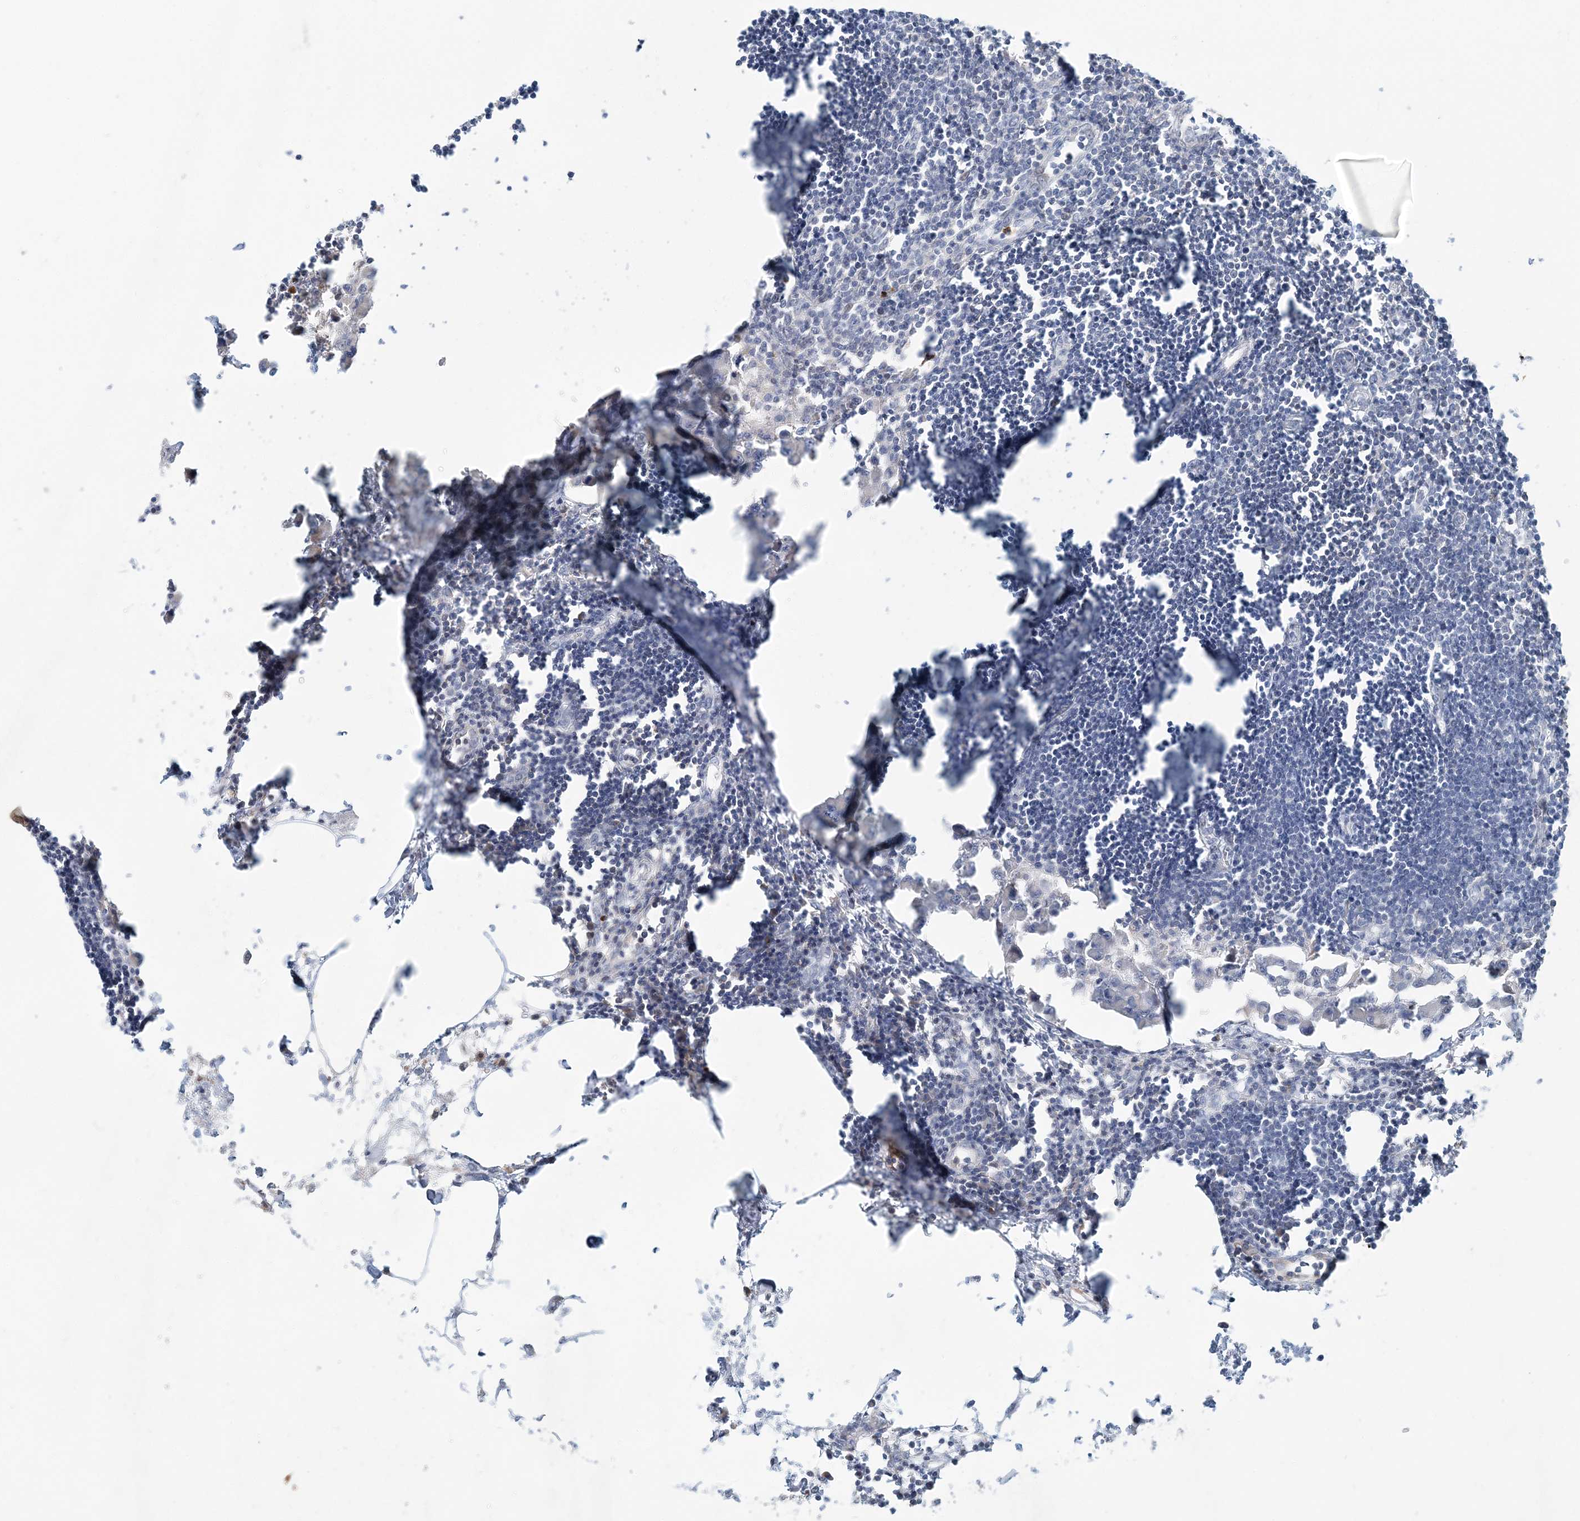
{"staining": {"intensity": "negative", "quantity": "none", "location": "none"}, "tissue": "lymph node", "cell_type": "Germinal center cells", "image_type": "normal", "snomed": [{"axis": "morphology", "description": "Normal tissue, NOS"}, {"axis": "morphology", "description": "Malignant melanoma, Metastatic site"}, {"axis": "topography", "description": "Lymph node"}], "caption": "Immunohistochemistry photomicrograph of normal lymph node: lymph node stained with DAB (3,3'-diaminobenzidine) reveals no significant protein expression in germinal center cells. (IHC, brightfield microscopy, high magnification).", "gene": "DNAH5", "patient": {"sex": "male", "age": 41}}